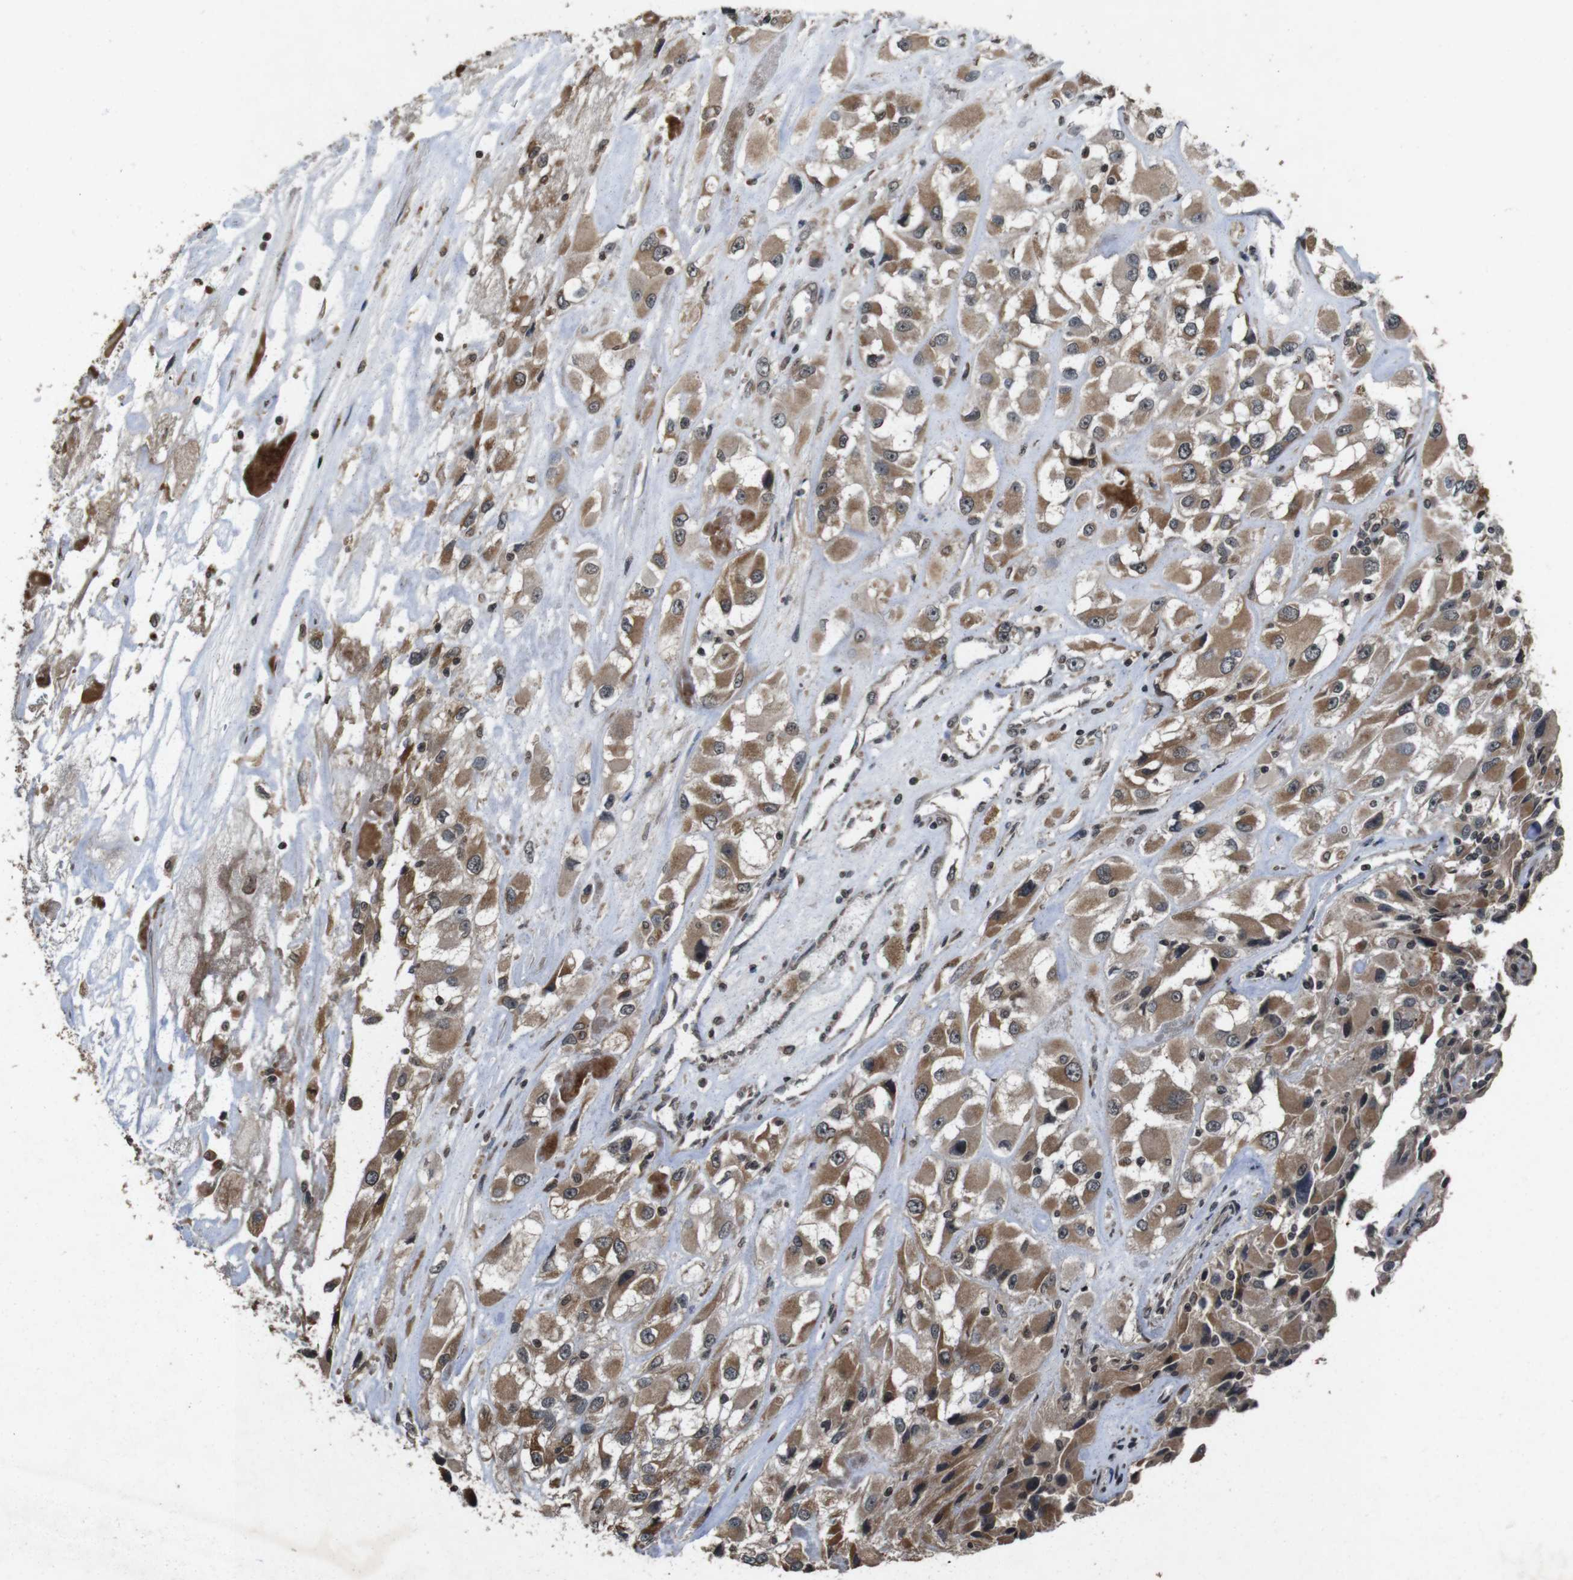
{"staining": {"intensity": "moderate", "quantity": ">75%", "location": "cytoplasmic/membranous,nuclear"}, "tissue": "renal cancer", "cell_type": "Tumor cells", "image_type": "cancer", "snomed": [{"axis": "morphology", "description": "Adenocarcinoma, NOS"}, {"axis": "topography", "description": "Kidney"}], "caption": "Immunohistochemical staining of human renal adenocarcinoma shows medium levels of moderate cytoplasmic/membranous and nuclear expression in about >75% of tumor cells. Nuclei are stained in blue.", "gene": "SORL1", "patient": {"sex": "female", "age": 52}}